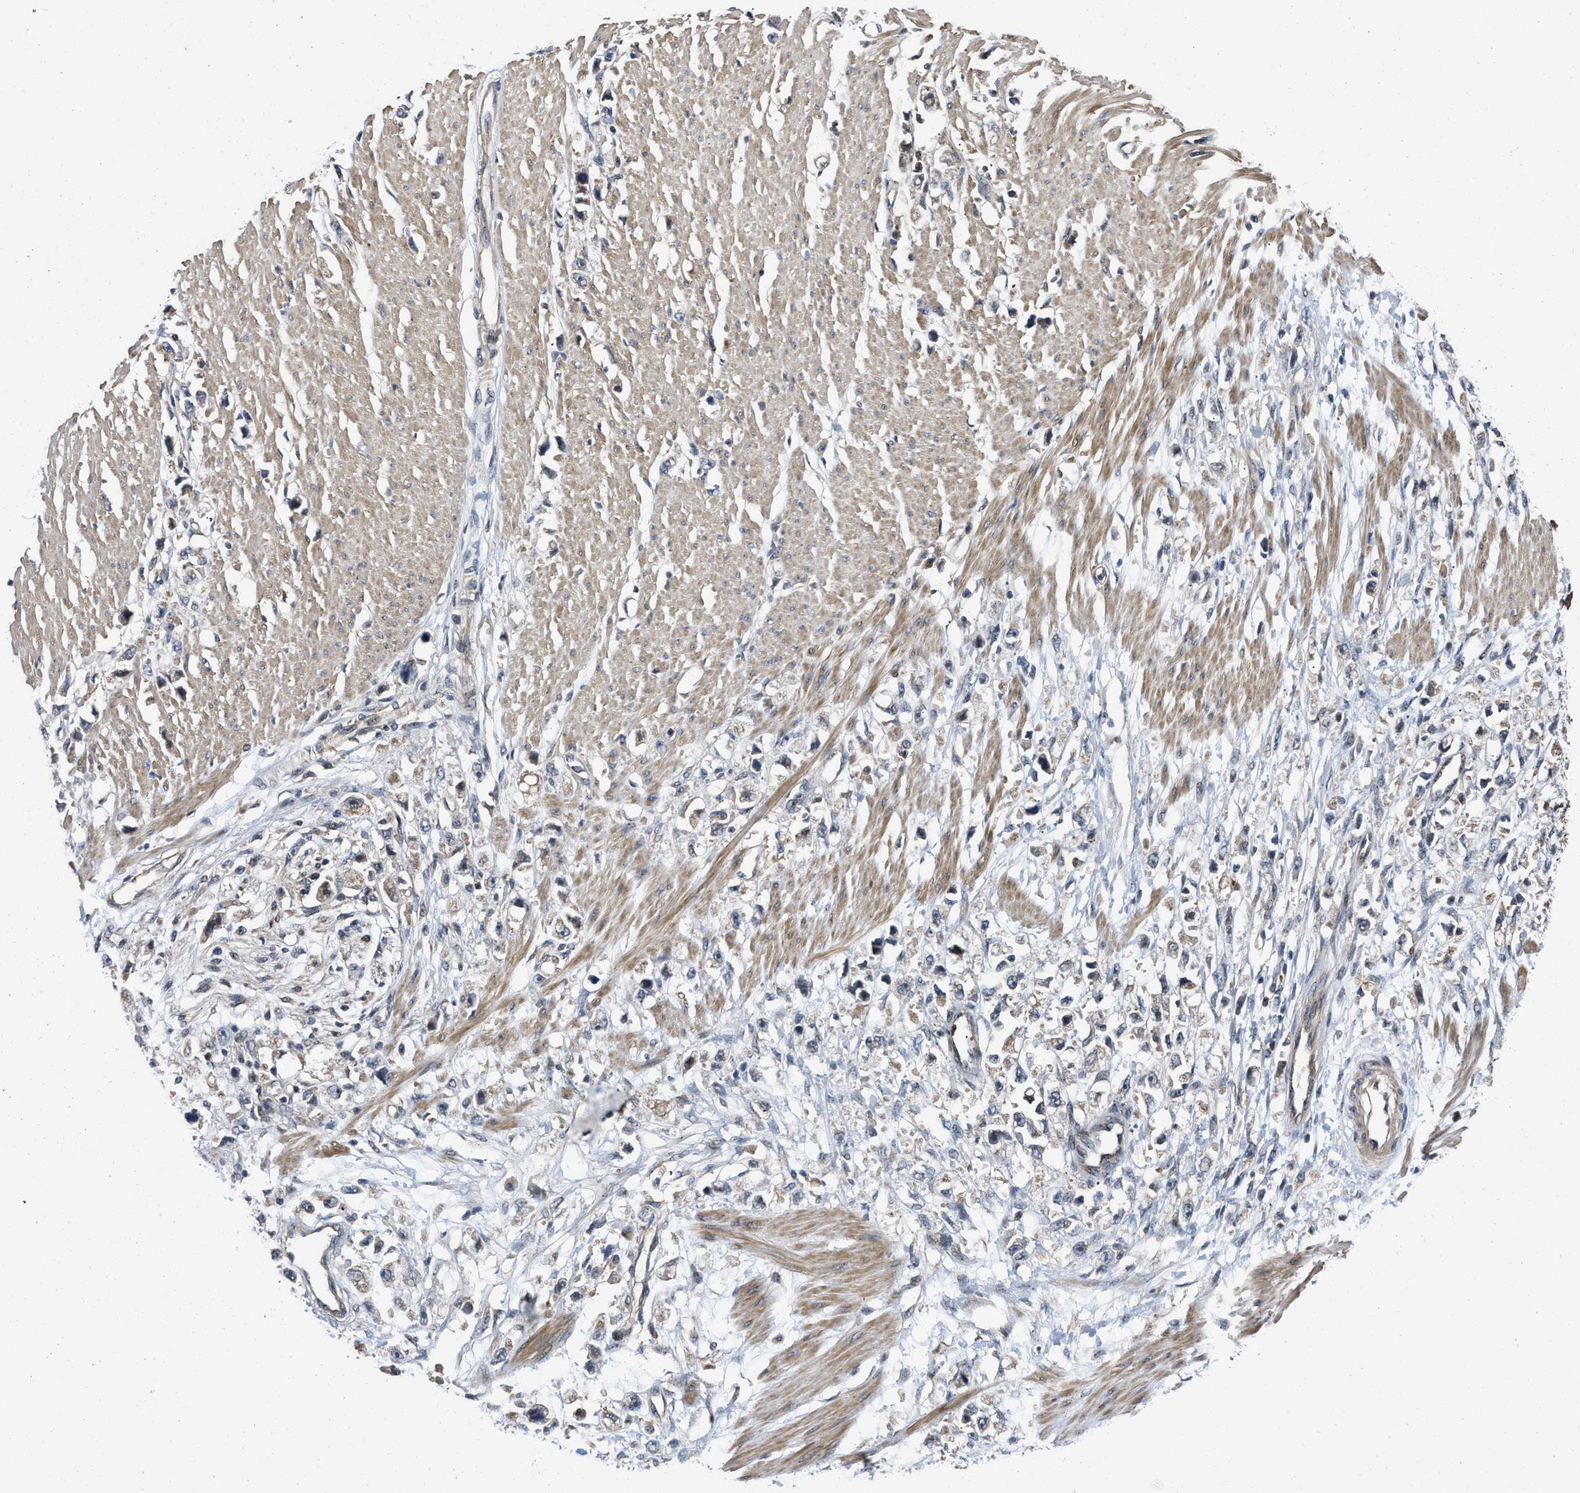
{"staining": {"intensity": "weak", "quantity": "<25%", "location": "cytoplasmic/membranous"}, "tissue": "stomach cancer", "cell_type": "Tumor cells", "image_type": "cancer", "snomed": [{"axis": "morphology", "description": "Adenocarcinoma, NOS"}, {"axis": "topography", "description": "Stomach"}], "caption": "Protein analysis of stomach adenocarcinoma displays no significant positivity in tumor cells.", "gene": "PRDM14", "patient": {"sex": "female", "age": 59}}